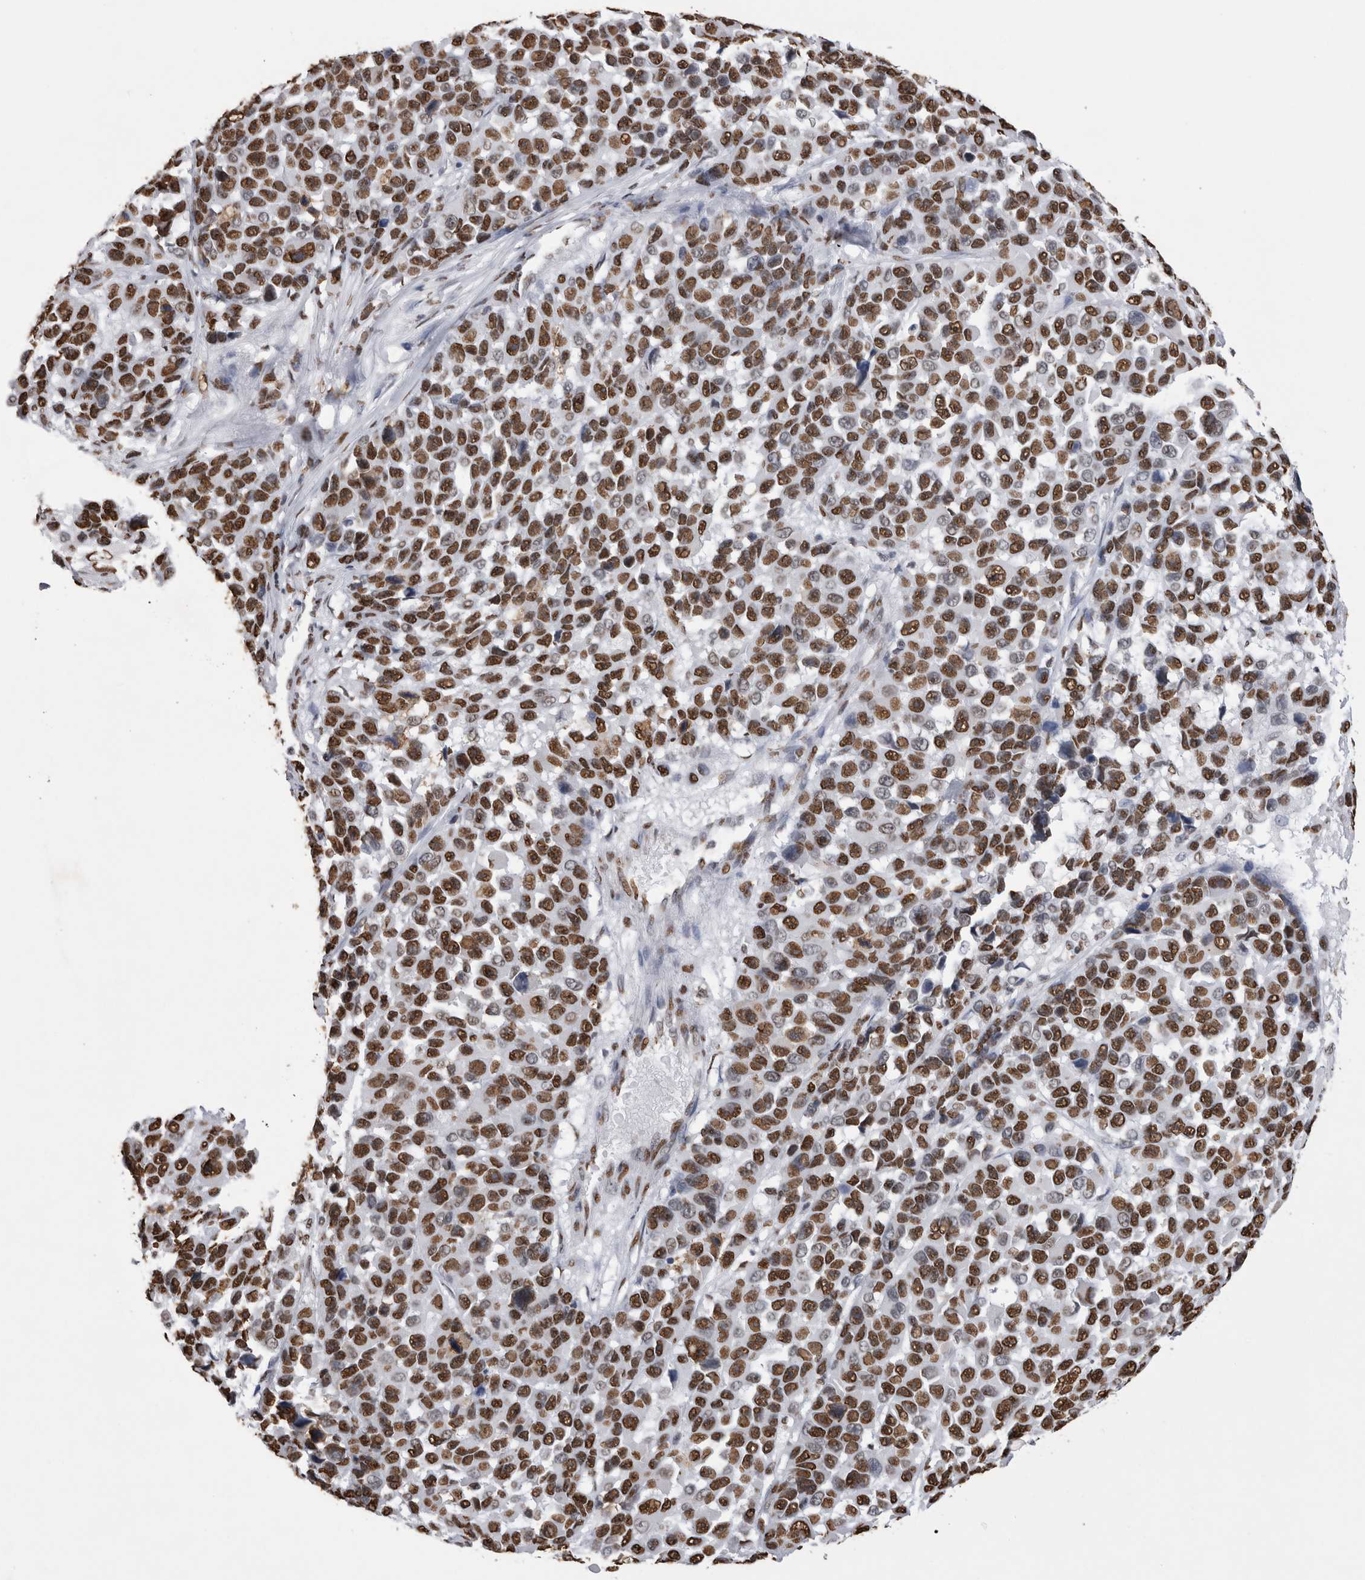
{"staining": {"intensity": "strong", "quantity": ">75%", "location": "nuclear"}, "tissue": "melanoma", "cell_type": "Tumor cells", "image_type": "cancer", "snomed": [{"axis": "morphology", "description": "Malignant melanoma, NOS"}, {"axis": "topography", "description": "Skin"}], "caption": "Immunohistochemistry photomicrograph of neoplastic tissue: human malignant melanoma stained using IHC exhibits high levels of strong protein expression localized specifically in the nuclear of tumor cells, appearing as a nuclear brown color.", "gene": "ALPK3", "patient": {"sex": "male", "age": 53}}